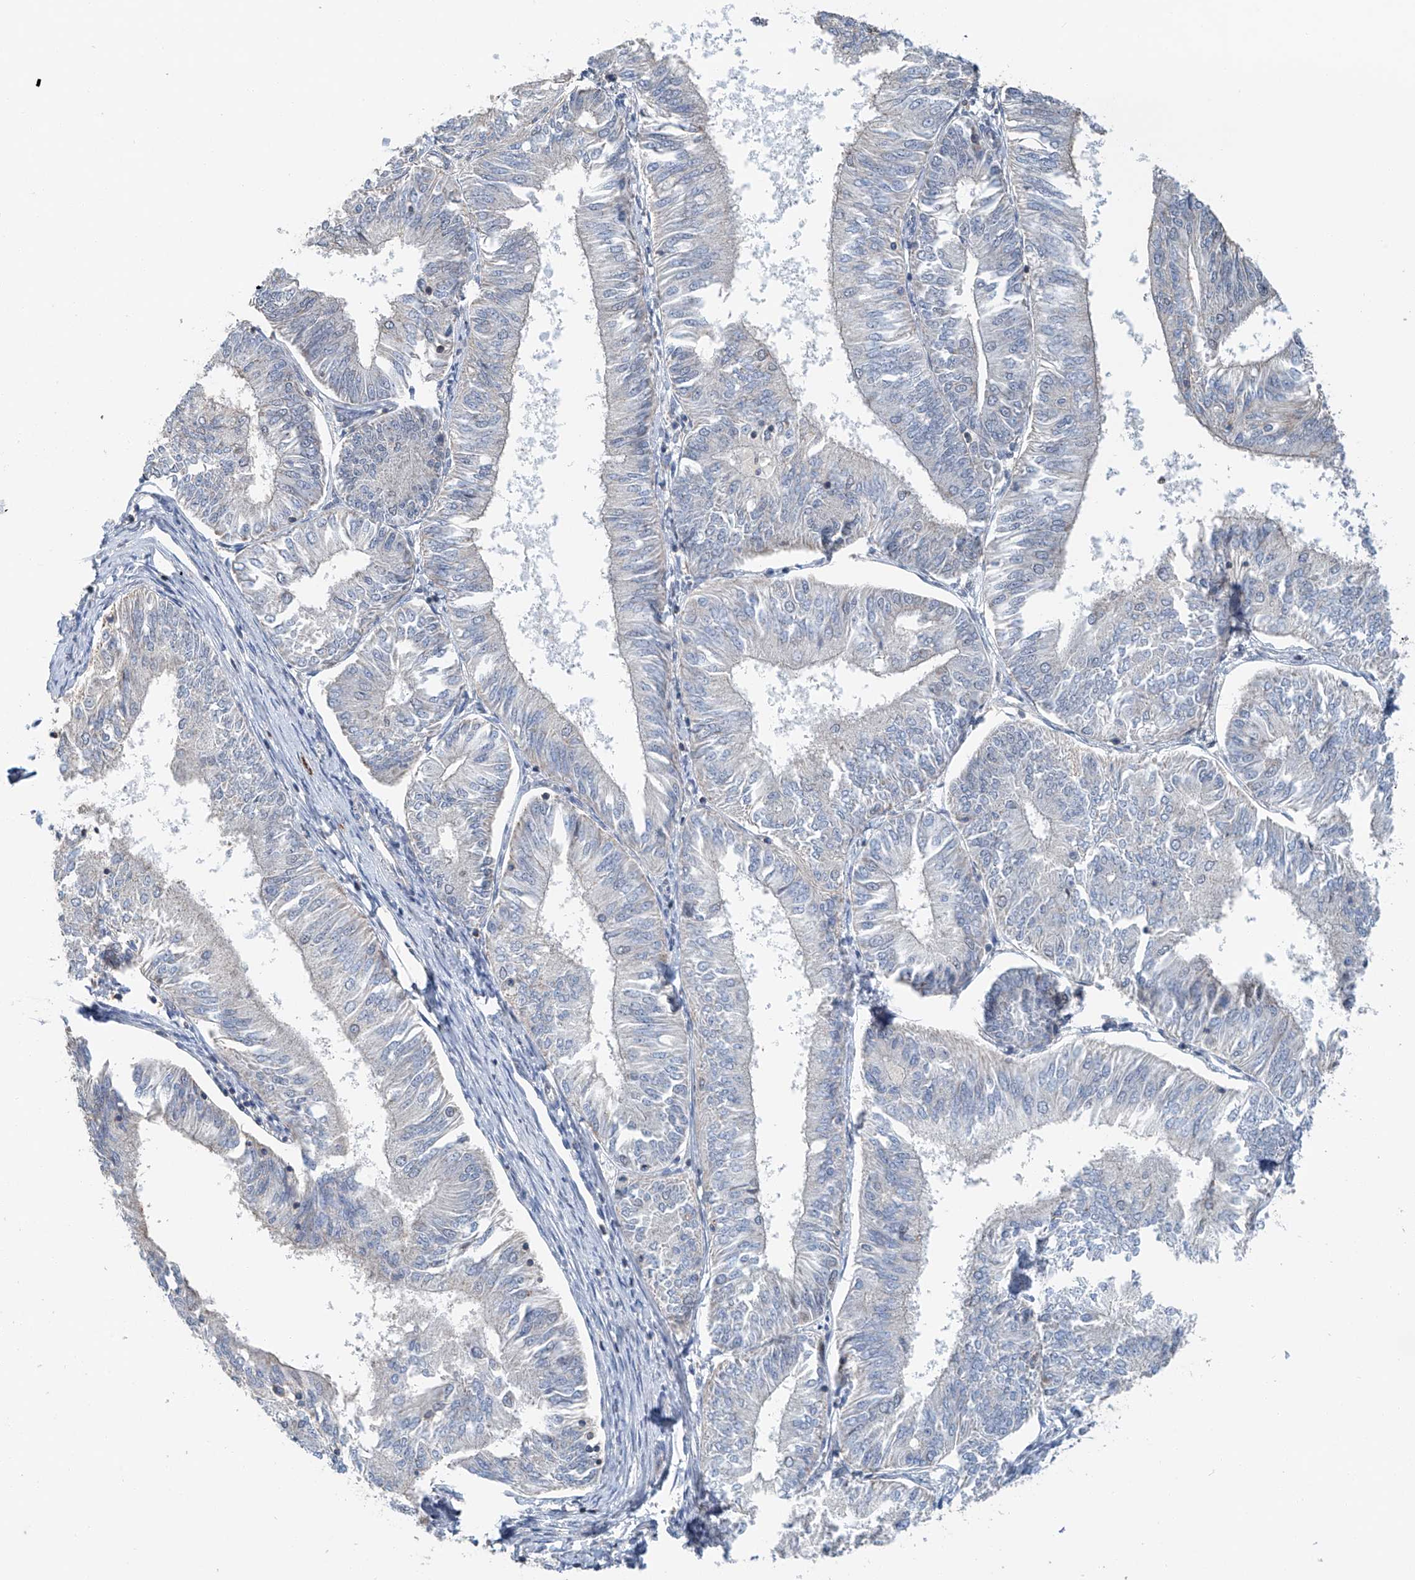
{"staining": {"intensity": "negative", "quantity": "none", "location": "none"}, "tissue": "endometrial cancer", "cell_type": "Tumor cells", "image_type": "cancer", "snomed": [{"axis": "morphology", "description": "Adenocarcinoma, NOS"}, {"axis": "topography", "description": "Endometrium"}], "caption": "The immunohistochemistry histopathology image has no significant staining in tumor cells of endometrial cancer tissue.", "gene": "KLF15", "patient": {"sex": "female", "age": 58}}